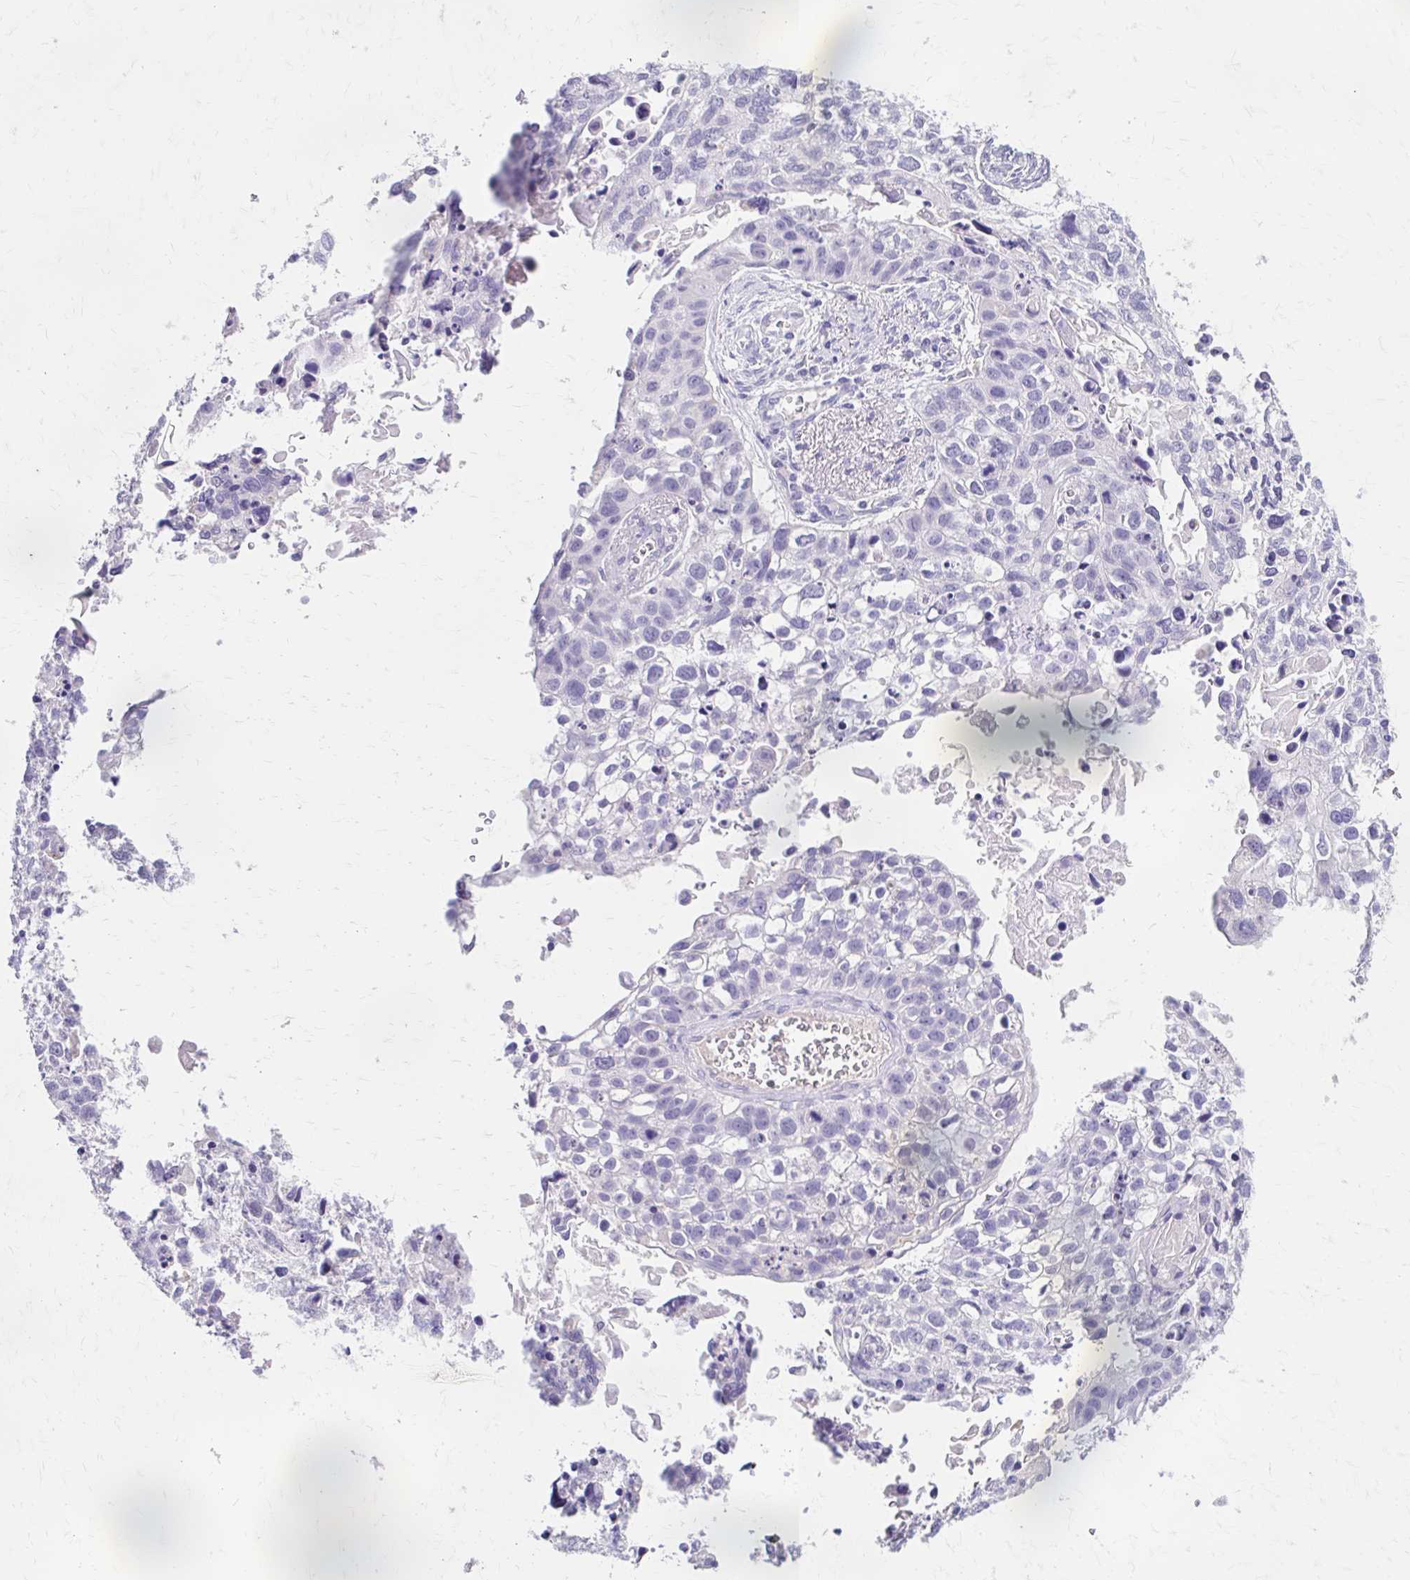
{"staining": {"intensity": "negative", "quantity": "none", "location": "none"}, "tissue": "lung cancer", "cell_type": "Tumor cells", "image_type": "cancer", "snomed": [{"axis": "morphology", "description": "Squamous cell carcinoma, NOS"}, {"axis": "topography", "description": "Lung"}], "caption": "This is an IHC histopathology image of human squamous cell carcinoma (lung). There is no staining in tumor cells.", "gene": "AZGP1", "patient": {"sex": "male", "age": 74}}